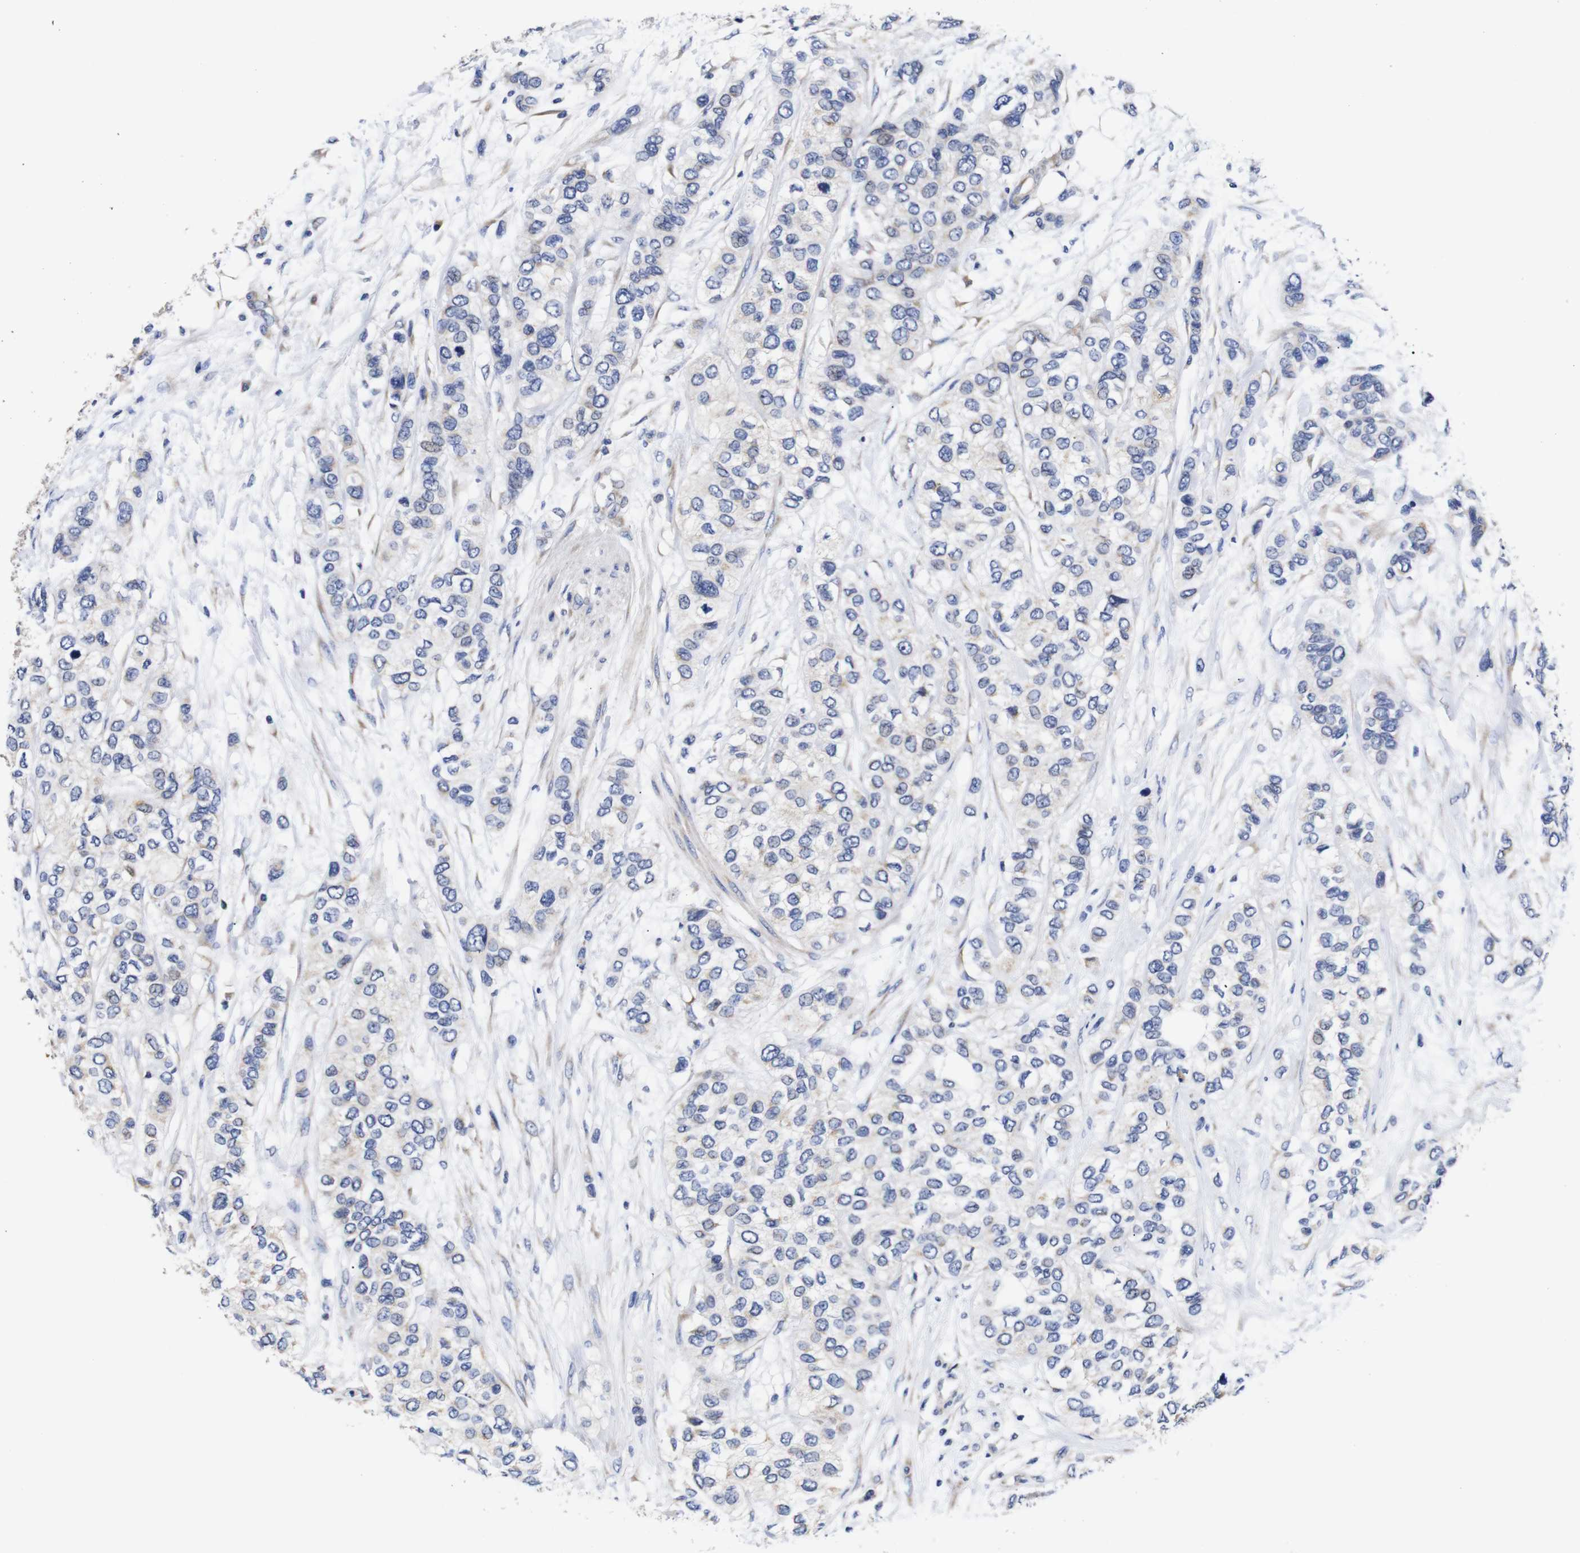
{"staining": {"intensity": "negative", "quantity": "none", "location": "none"}, "tissue": "urothelial cancer", "cell_type": "Tumor cells", "image_type": "cancer", "snomed": [{"axis": "morphology", "description": "Urothelial carcinoma, High grade"}, {"axis": "topography", "description": "Urinary bladder"}], "caption": "High power microscopy micrograph of an immunohistochemistry micrograph of urothelial cancer, revealing no significant positivity in tumor cells. (Stains: DAB (3,3'-diaminobenzidine) immunohistochemistry with hematoxylin counter stain, Microscopy: brightfield microscopy at high magnification).", "gene": "OPN3", "patient": {"sex": "female", "age": 56}}